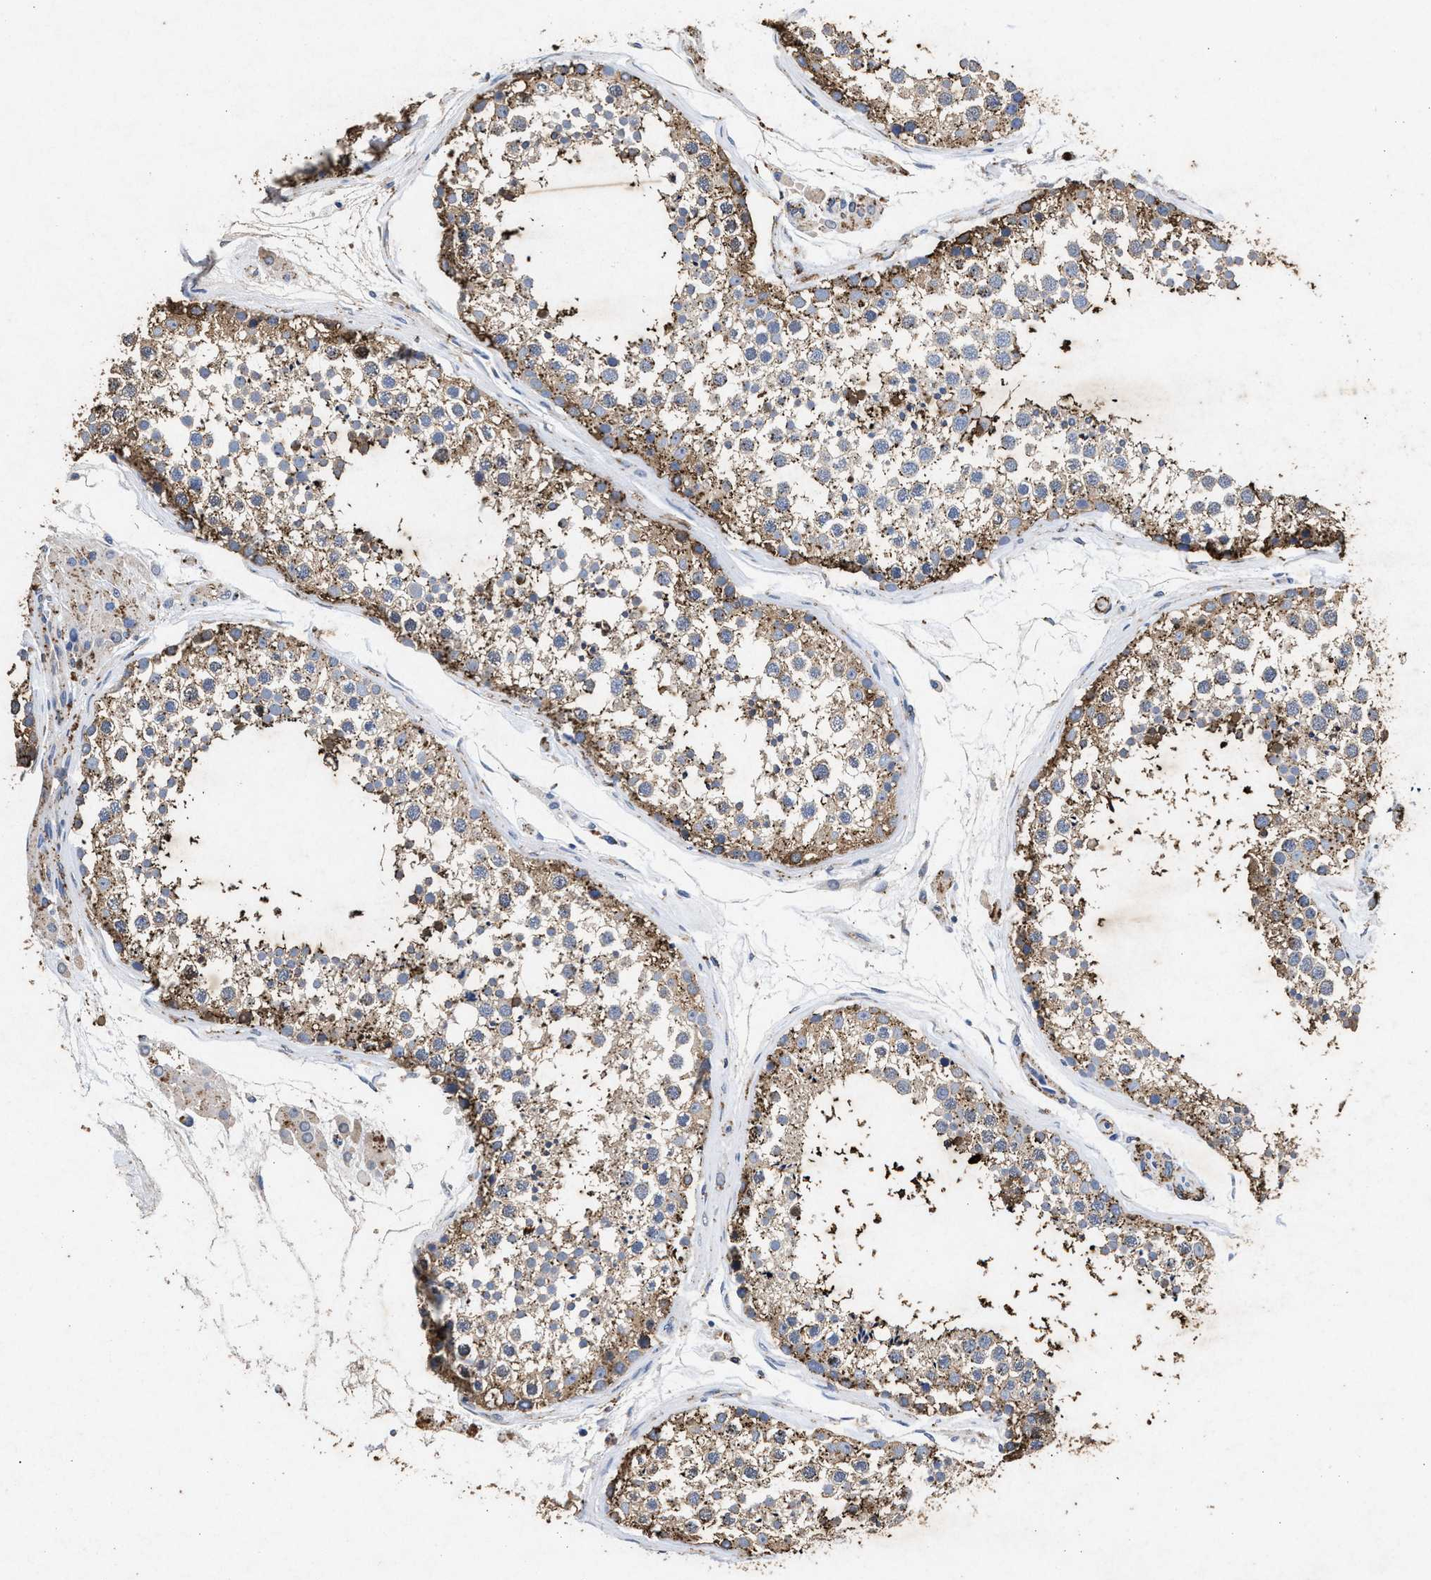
{"staining": {"intensity": "moderate", "quantity": ">75%", "location": "cytoplasmic/membranous"}, "tissue": "testis", "cell_type": "Cells in seminiferous ducts", "image_type": "normal", "snomed": [{"axis": "morphology", "description": "Normal tissue, NOS"}, {"axis": "topography", "description": "Testis"}], "caption": "Testis stained for a protein (brown) demonstrates moderate cytoplasmic/membranous positive positivity in about >75% of cells in seminiferous ducts.", "gene": "LTB4R2", "patient": {"sex": "male", "age": 46}}